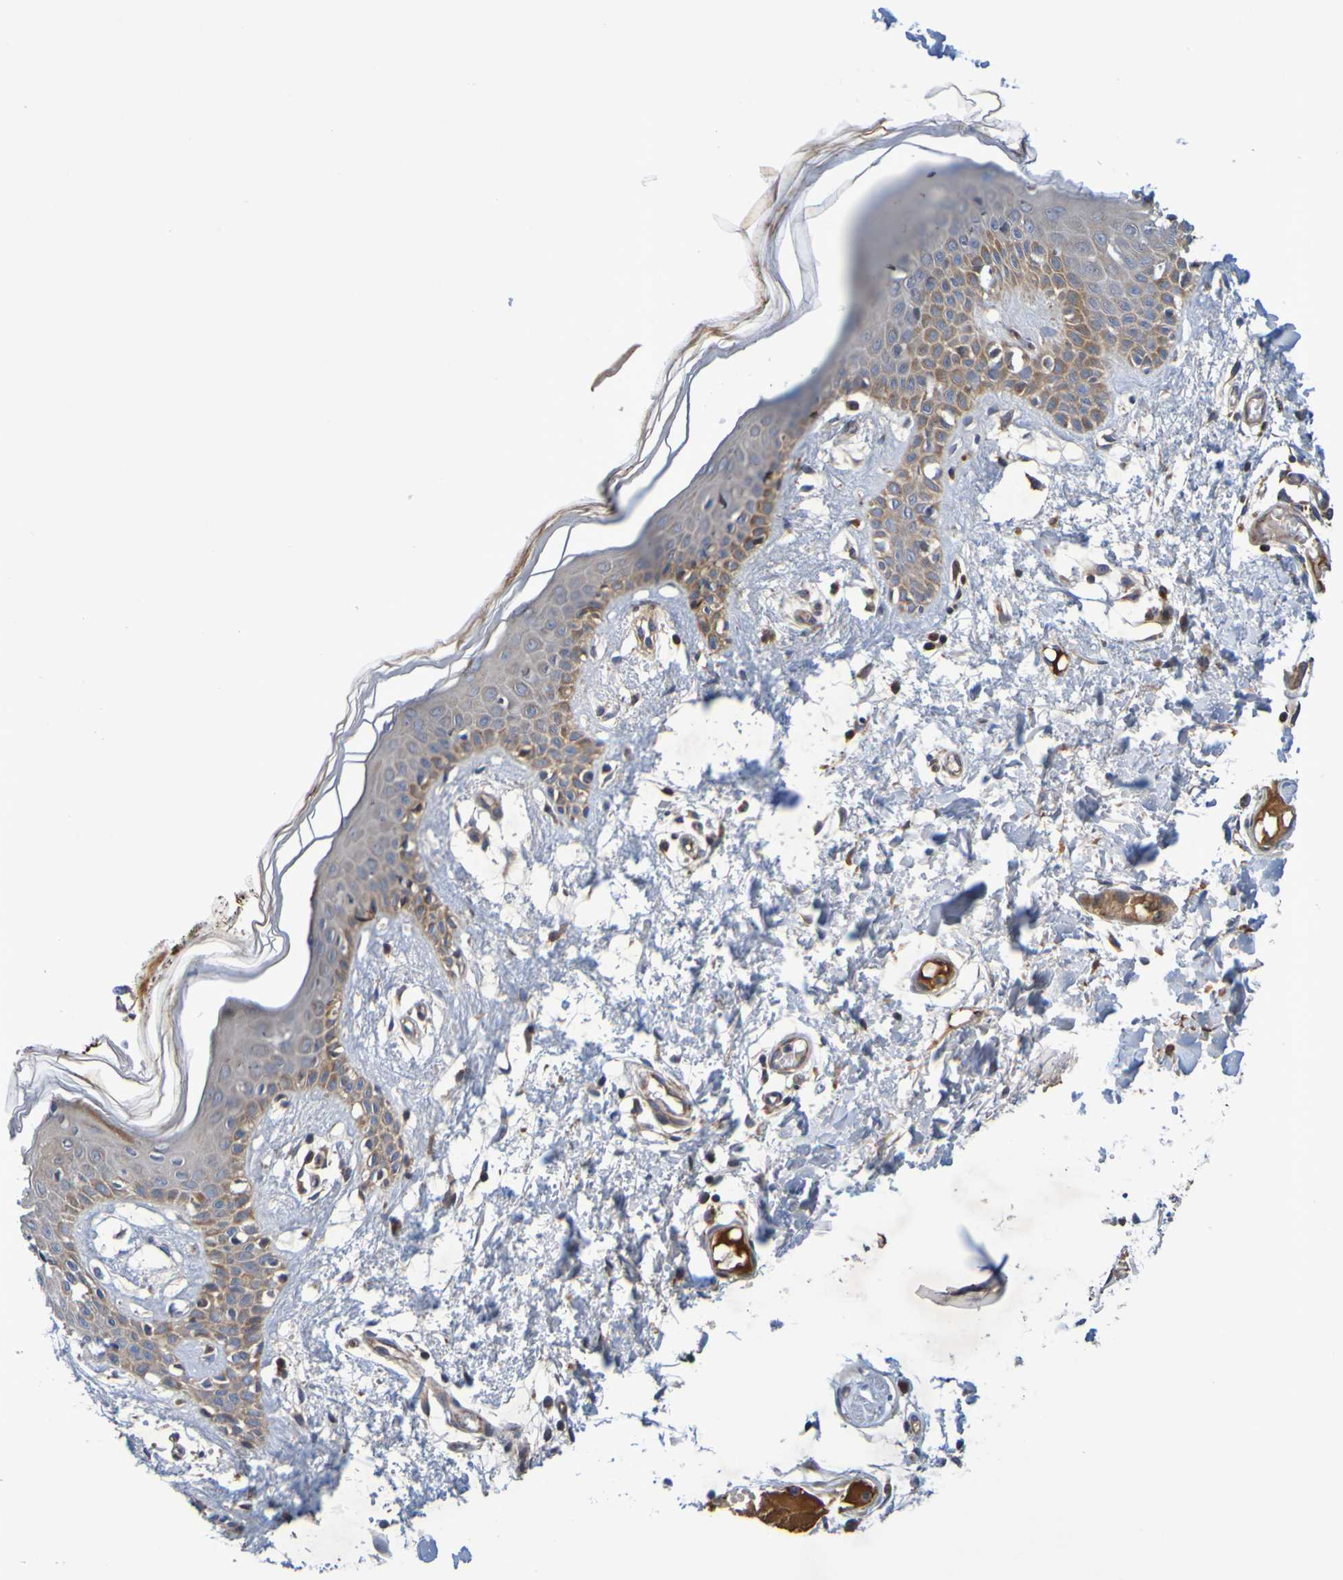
{"staining": {"intensity": "negative", "quantity": "none", "location": "none"}, "tissue": "skin", "cell_type": "Fibroblasts", "image_type": "normal", "snomed": [{"axis": "morphology", "description": "Normal tissue, NOS"}, {"axis": "topography", "description": "Skin"}], "caption": "An image of skin stained for a protein reveals no brown staining in fibroblasts. Nuclei are stained in blue.", "gene": "CCDC51", "patient": {"sex": "male", "age": 53}}